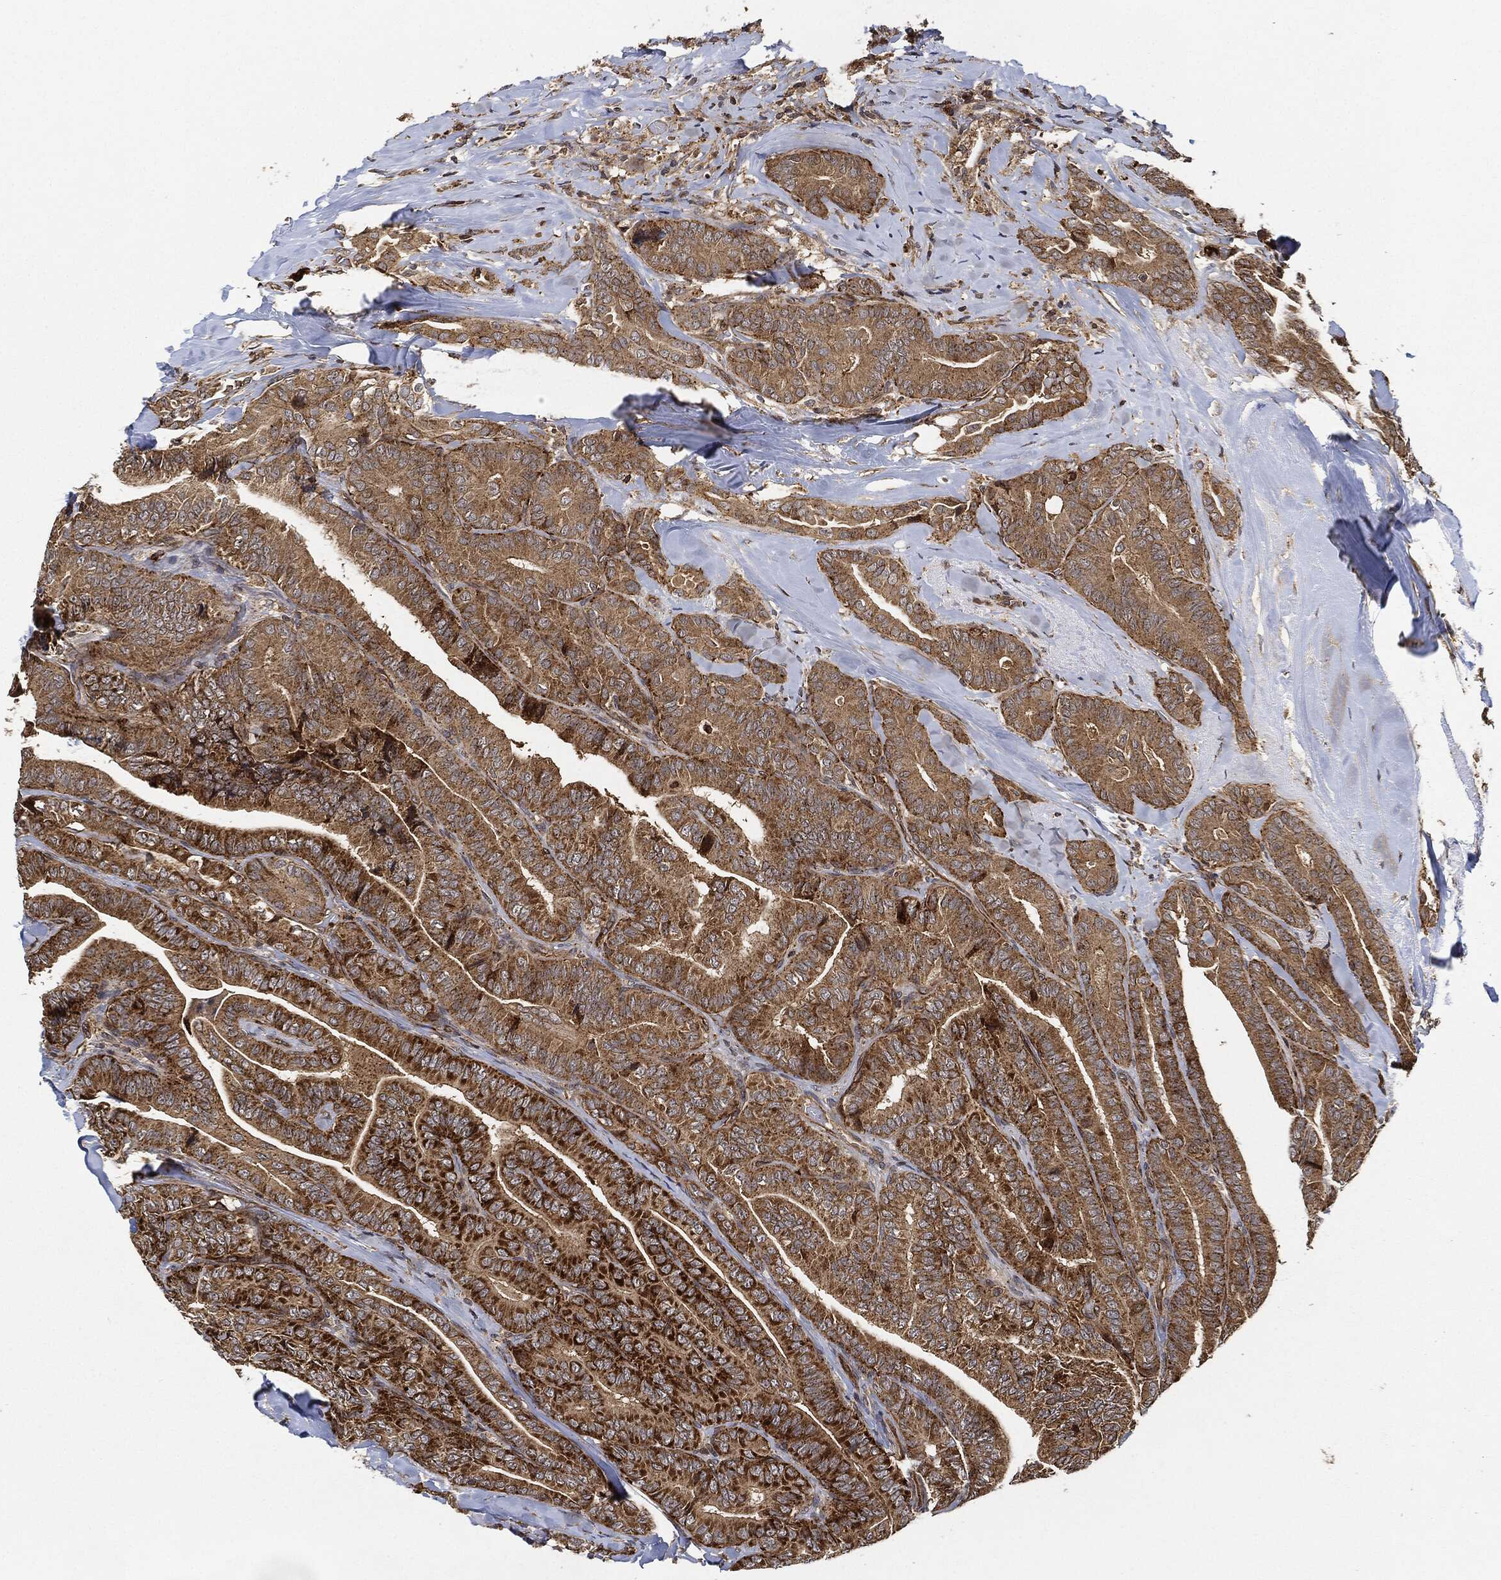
{"staining": {"intensity": "strong", "quantity": "25%-75%", "location": "cytoplasmic/membranous"}, "tissue": "thyroid cancer", "cell_type": "Tumor cells", "image_type": "cancer", "snomed": [{"axis": "morphology", "description": "Papillary adenocarcinoma, NOS"}, {"axis": "topography", "description": "Thyroid gland"}], "caption": "The immunohistochemical stain shows strong cytoplasmic/membranous expression in tumor cells of thyroid cancer (papillary adenocarcinoma) tissue.", "gene": "MAP3K3", "patient": {"sex": "male", "age": 61}}